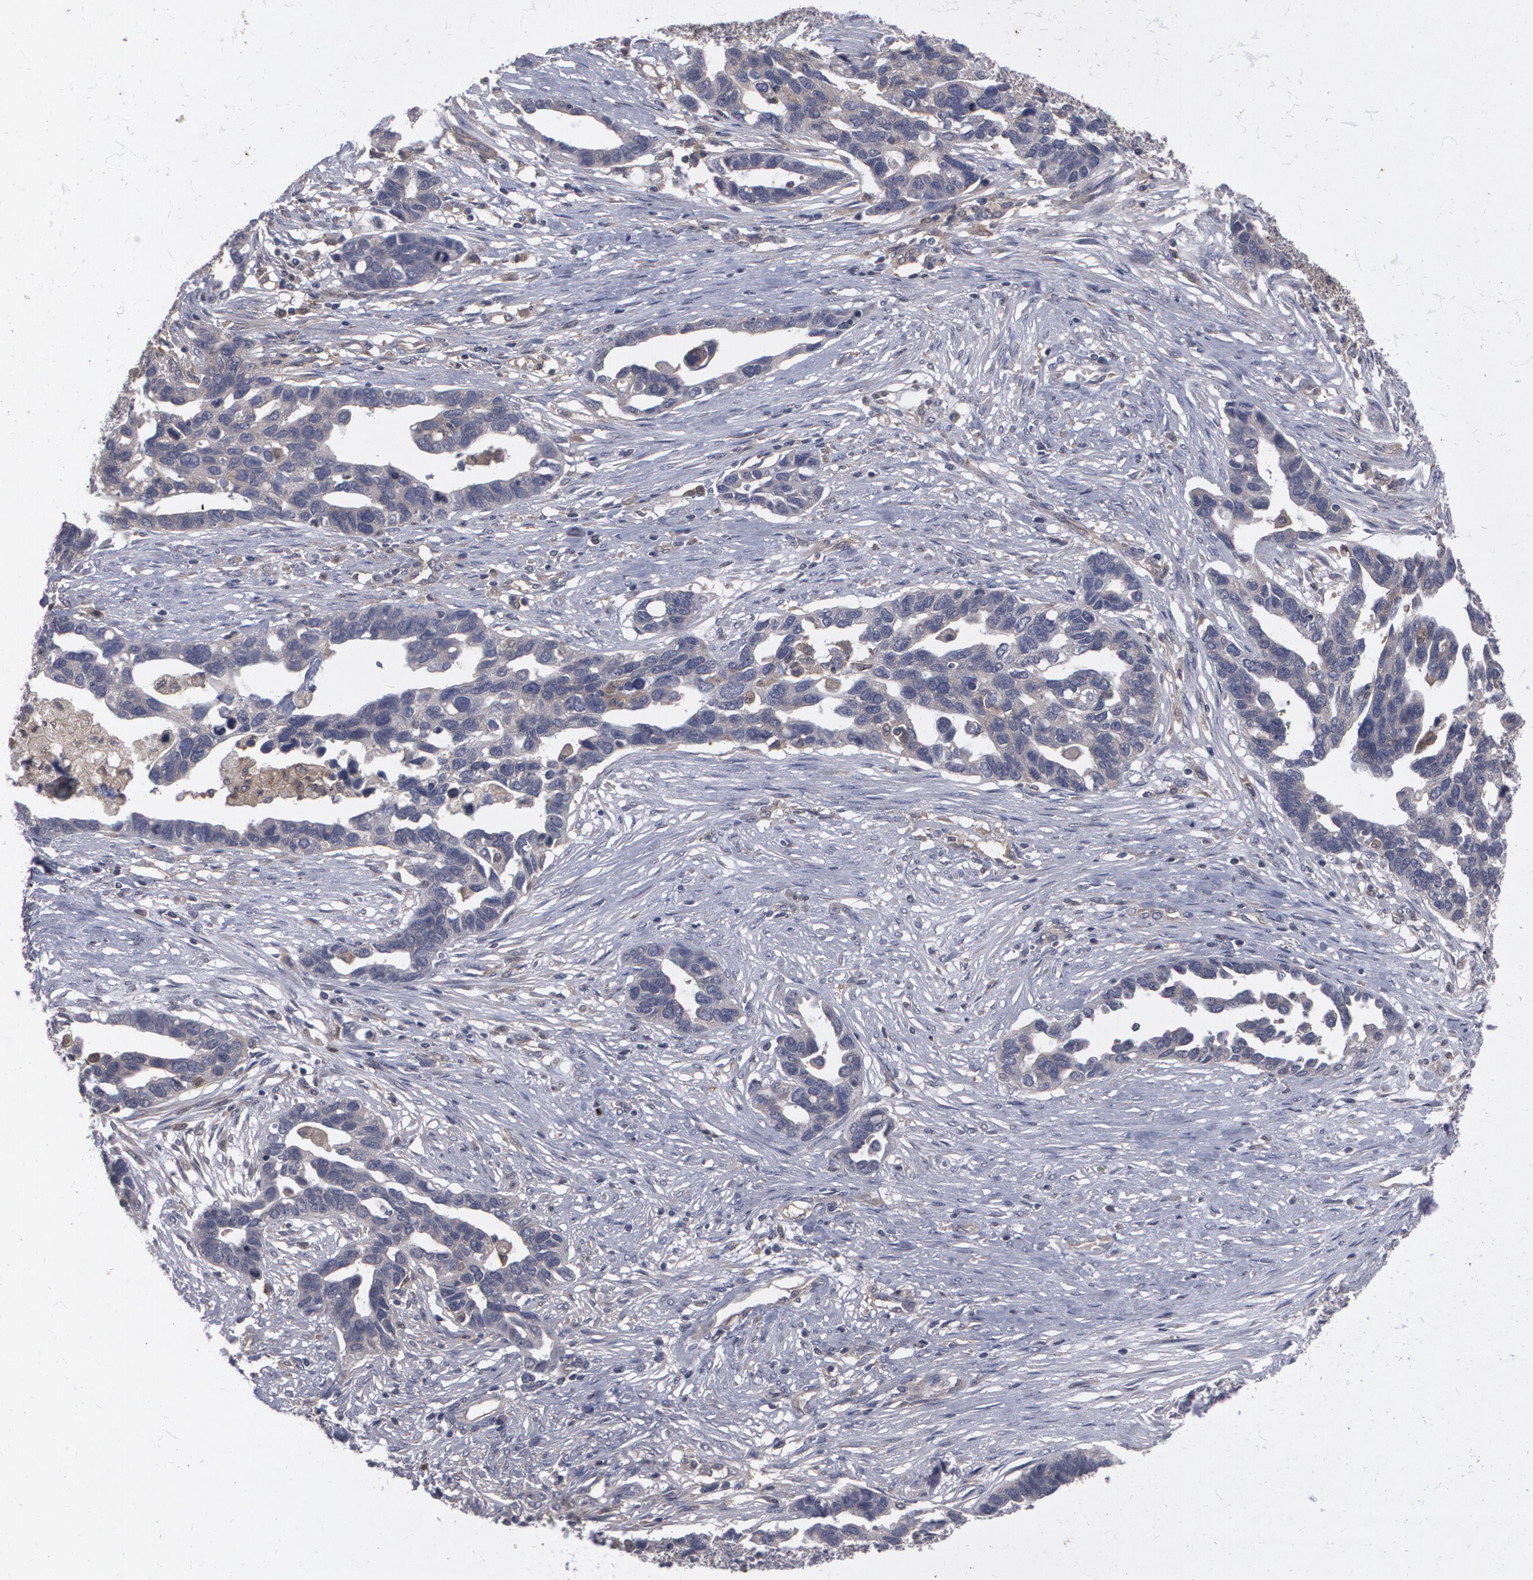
{"staining": {"intensity": "negative", "quantity": "none", "location": "none"}, "tissue": "ovarian cancer", "cell_type": "Tumor cells", "image_type": "cancer", "snomed": [{"axis": "morphology", "description": "Cystadenocarcinoma, serous, NOS"}, {"axis": "topography", "description": "Ovary"}], "caption": "This photomicrograph is of serous cystadenocarcinoma (ovarian) stained with IHC to label a protein in brown with the nuclei are counter-stained blue. There is no positivity in tumor cells.", "gene": "HTT", "patient": {"sex": "female", "age": 54}}